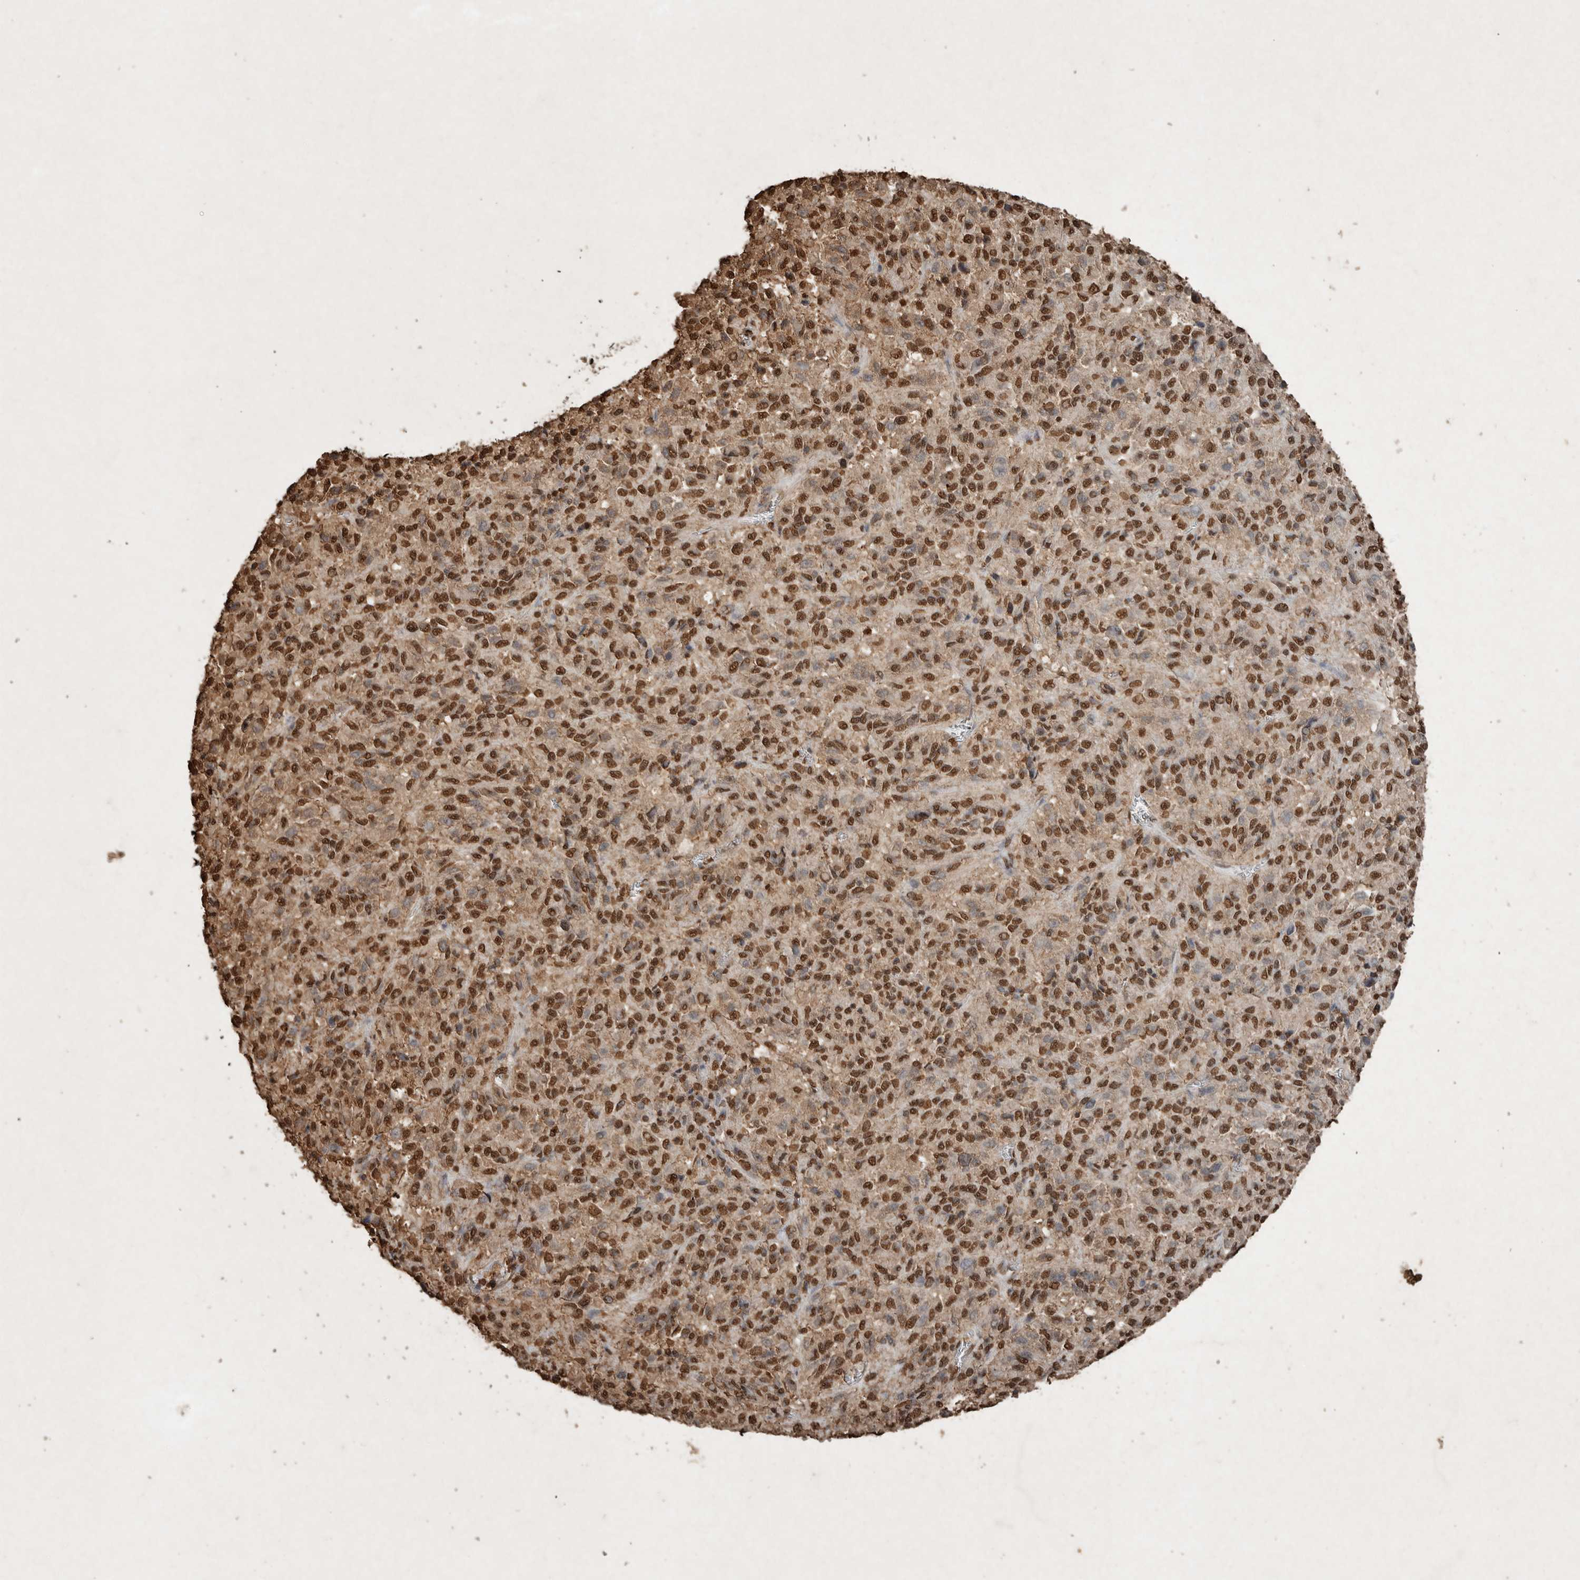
{"staining": {"intensity": "strong", "quantity": ">75%", "location": "nuclear"}, "tissue": "melanoma", "cell_type": "Tumor cells", "image_type": "cancer", "snomed": [{"axis": "morphology", "description": "Malignant melanoma, Metastatic site"}, {"axis": "topography", "description": "Lung"}], "caption": "Human melanoma stained with a brown dye demonstrates strong nuclear positive positivity in about >75% of tumor cells.", "gene": "FSTL3", "patient": {"sex": "male", "age": 64}}